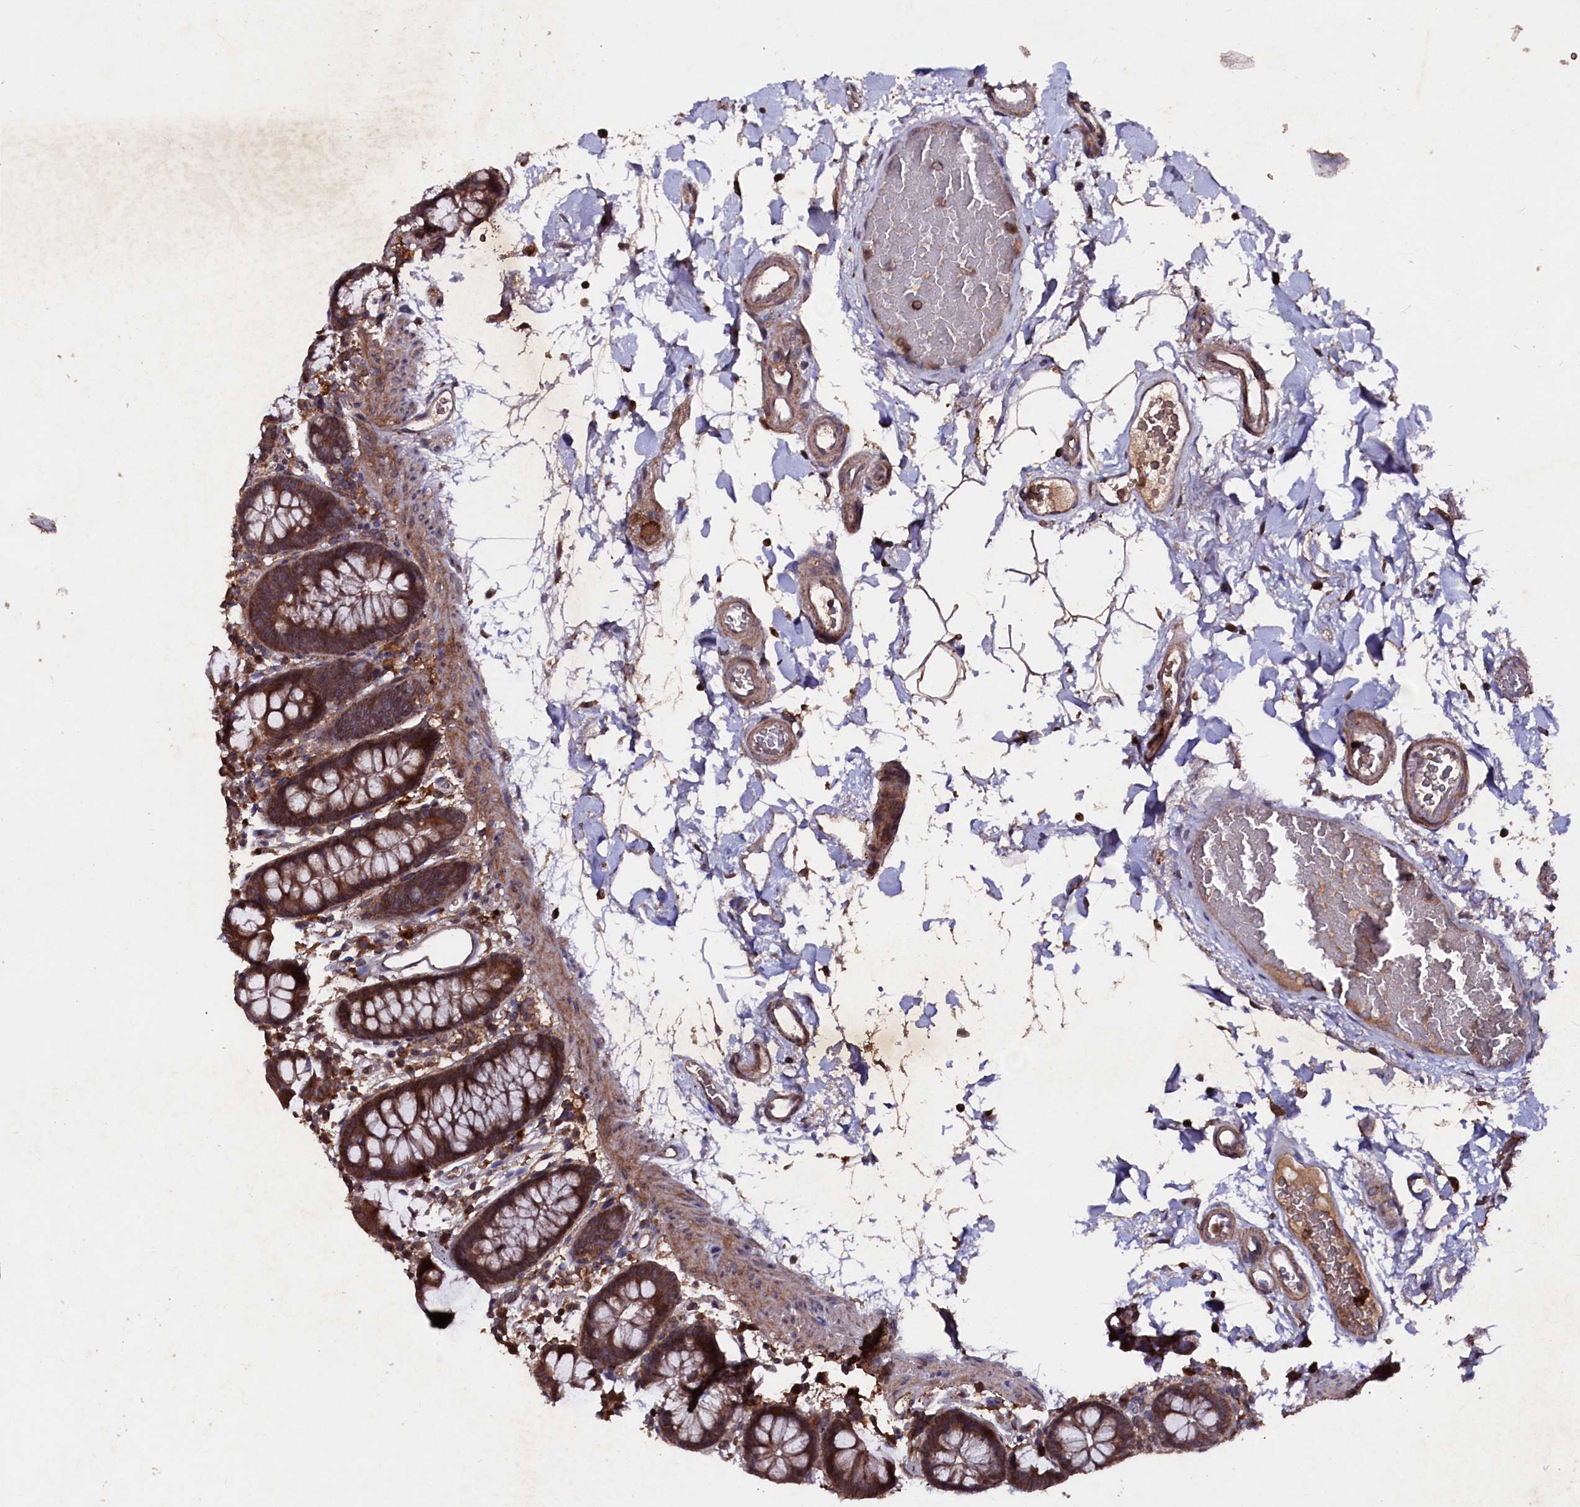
{"staining": {"intensity": "moderate", "quantity": ">75%", "location": "cytoplasmic/membranous"}, "tissue": "colon", "cell_type": "Endothelial cells", "image_type": "normal", "snomed": [{"axis": "morphology", "description": "Normal tissue, NOS"}, {"axis": "topography", "description": "Colon"}], "caption": "Colon stained with DAB immunohistochemistry shows medium levels of moderate cytoplasmic/membranous expression in approximately >75% of endothelial cells.", "gene": "MYO1H", "patient": {"sex": "male", "age": 75}}